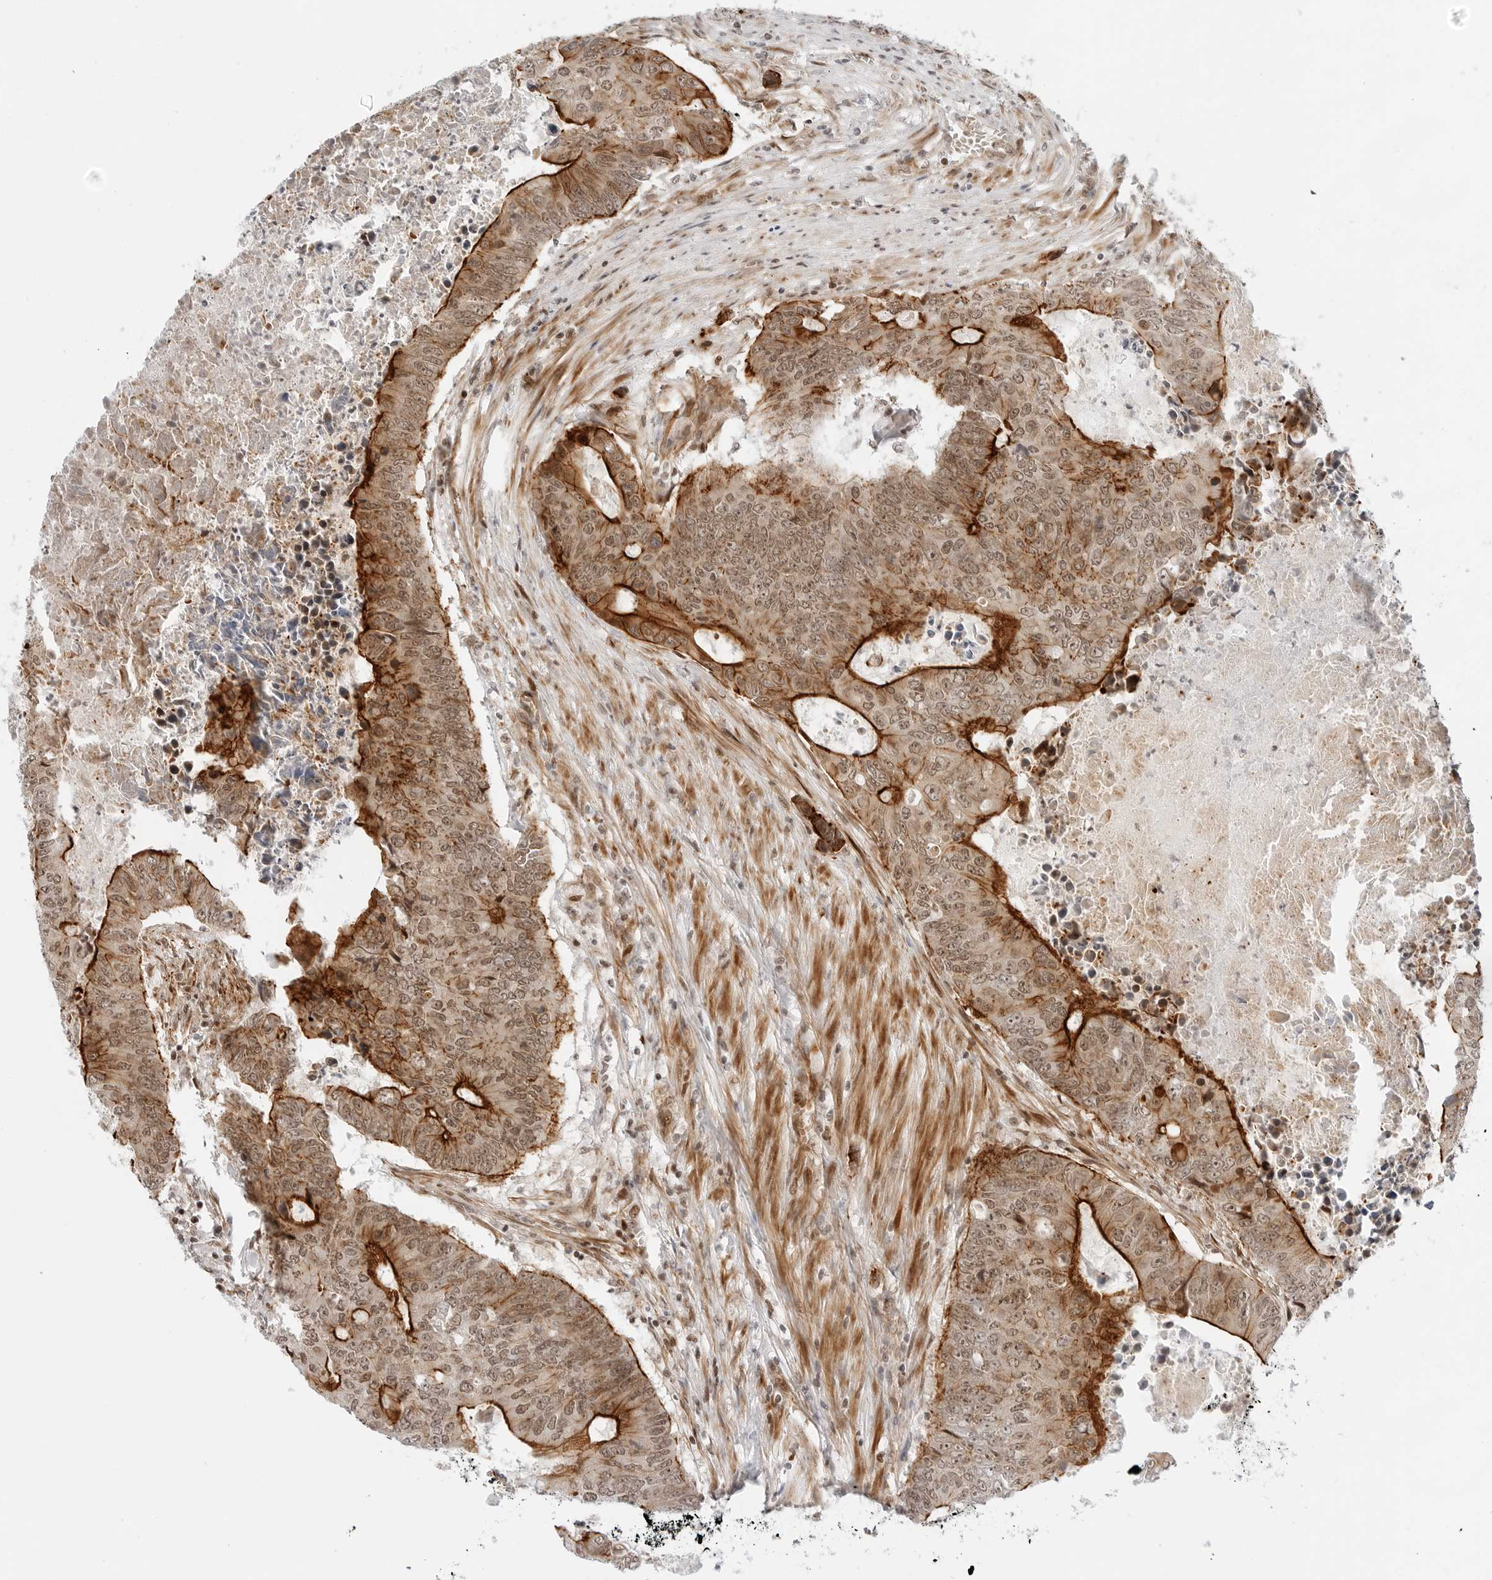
{"staining": {"intensity": "strong", "quantity": "25%-75%", "location": "cytoplasmic/membranous,nuclear"}, "tissue": "colorectal cancer", "cell_type": "Tumor cells", "image_type": "cancer", "snomed": [{"axis": "morphology", "description": "Adenocarcinoma, NOS"}, {"axis": "topography", "description": "Colon"}], "caption": "There is high levels of strong cytoplasmic/membranous and nuclear staining in tumor cells of colorectal cancer (adenocarcinoma), as demonstrated by immunohistochemical staining (brown color).", "gene": "ZNF613", "patient": {"sex": "male", "age": 87}}